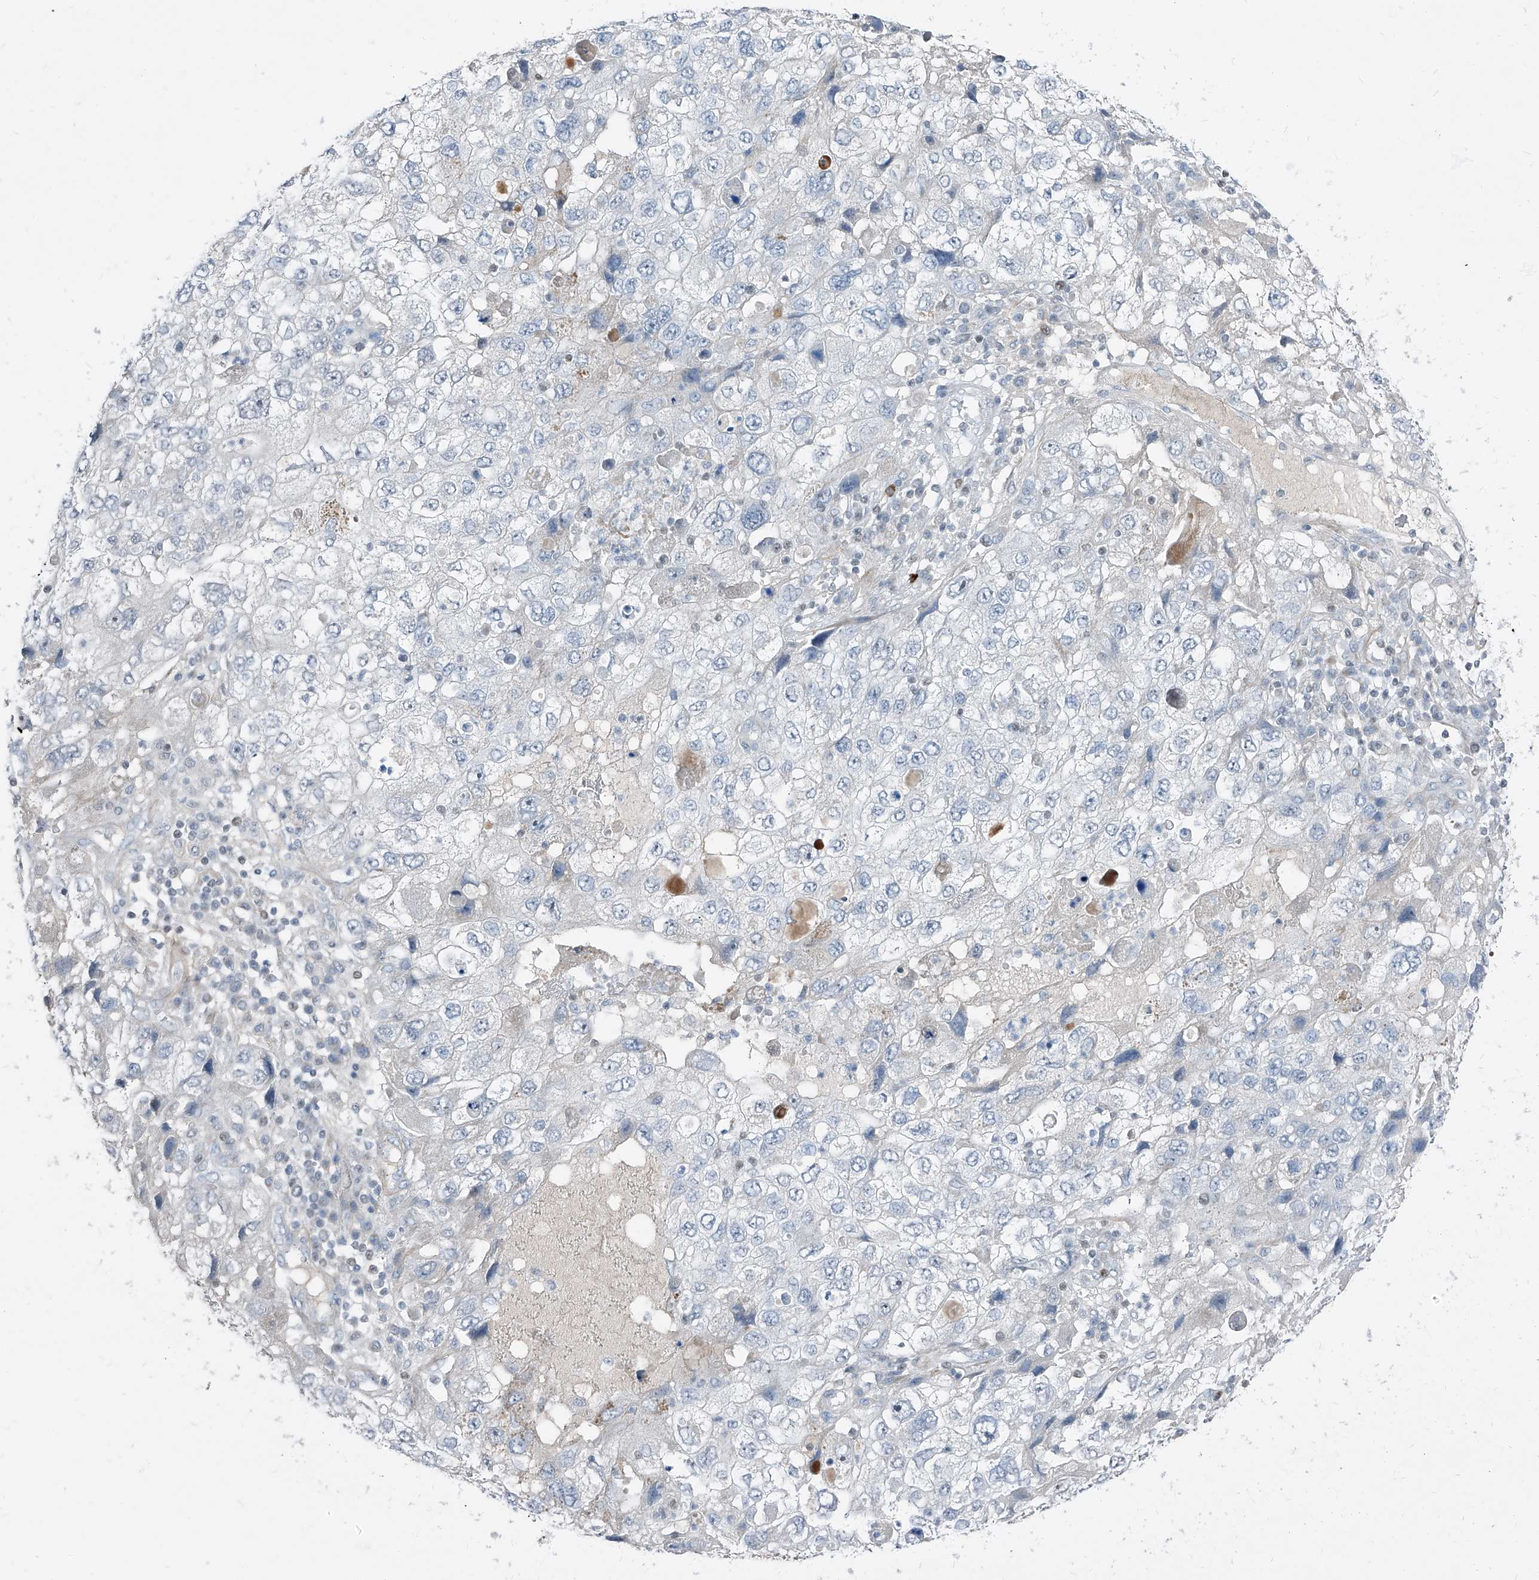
{"staining": {"intensity": "negative", "quantity": "none", "location": "none"}, "tissue": "endometrial cancer", "cell_type": "Tumor cells", "image_type": "cancer", "snomed": [{"axis": "morphology", "description": "Adenocarcinoma, NOS"}, {"axis": "topography", "description": "Endometrium"}], "caption": "Endometrial adenocarcinoma was stained to show a protein in brown. There is no significant staining in tumor cells.", "gene": "HOXA3", "patient": {"sex": "female", "age": 49}}